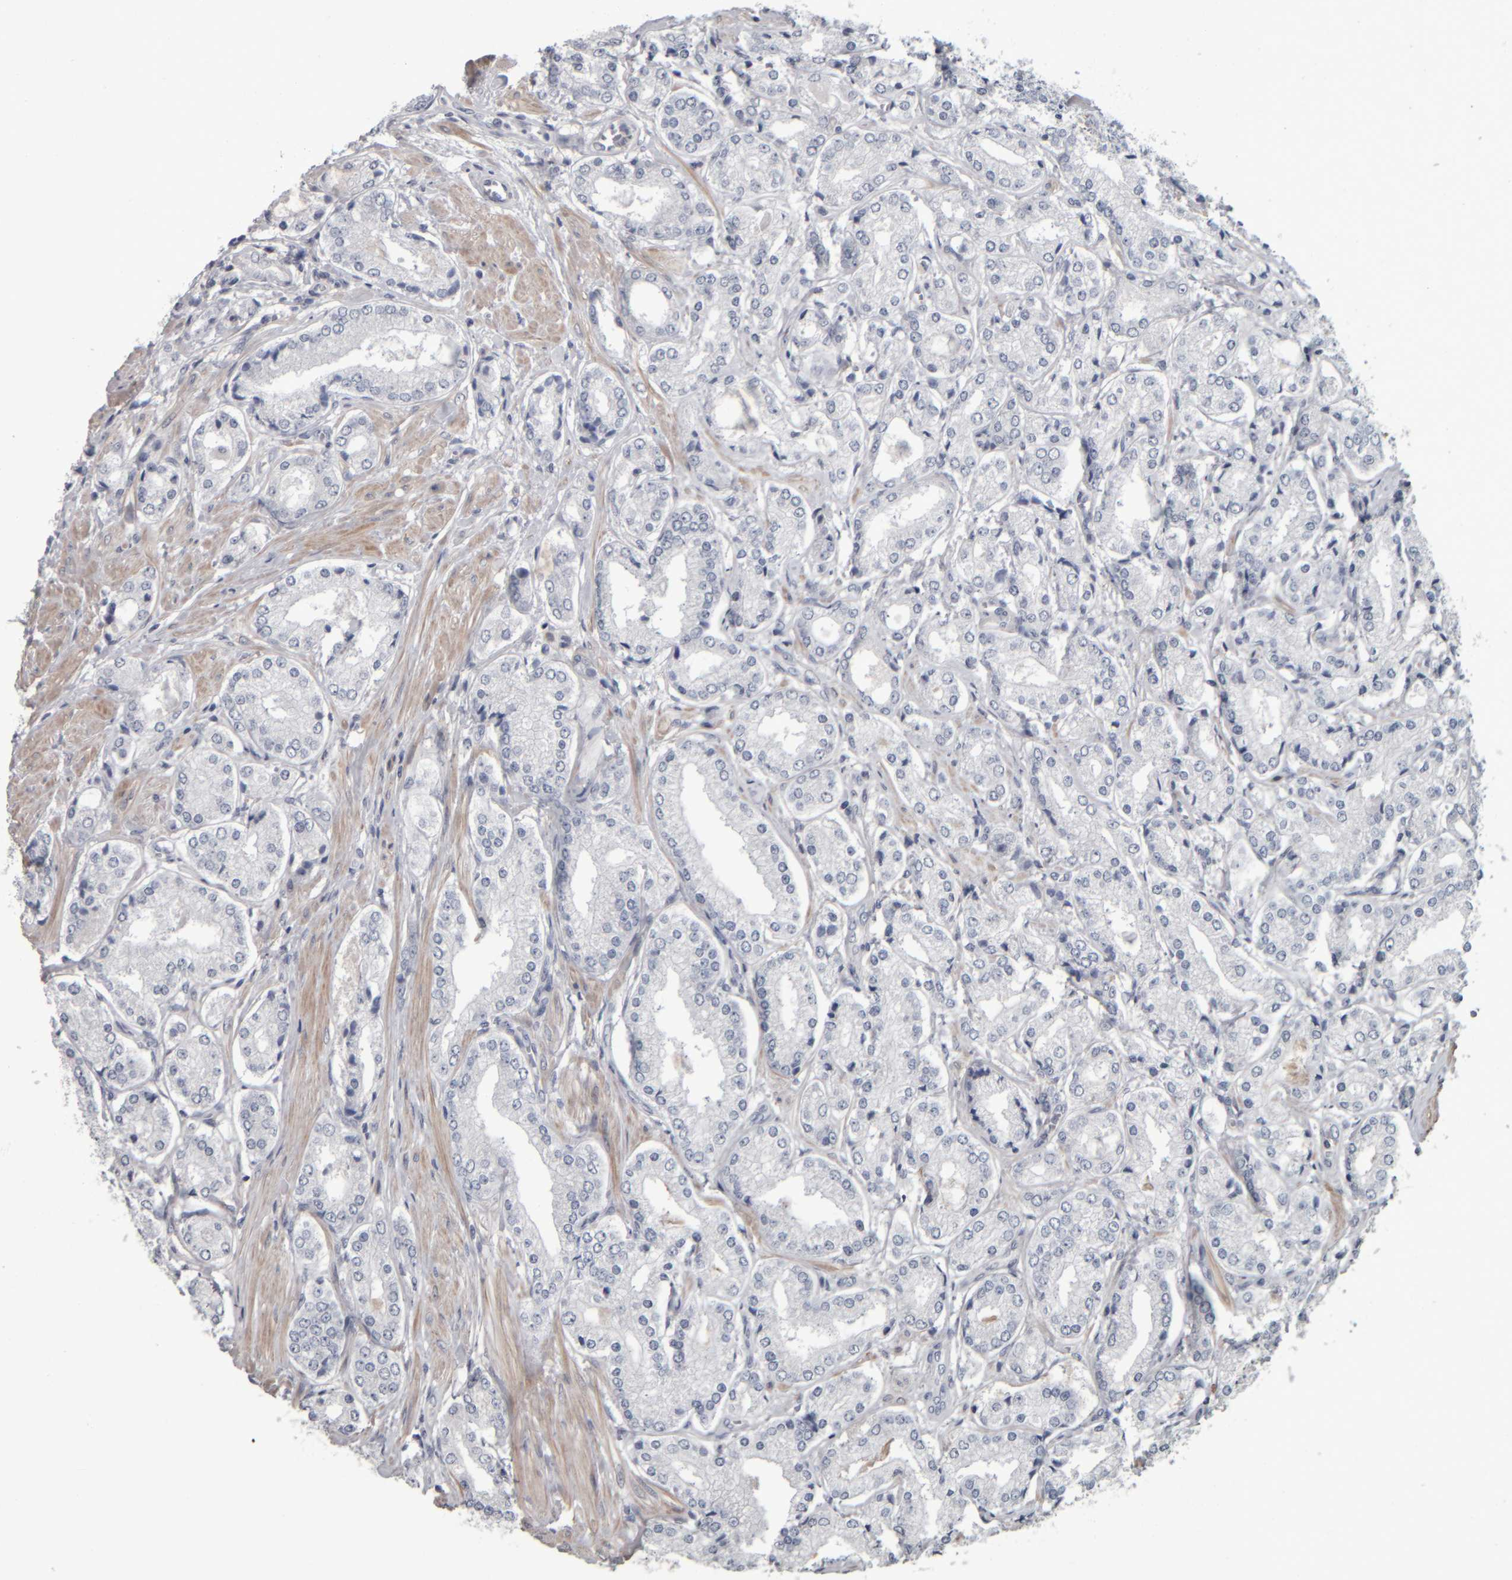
{"staining": {"intensity": "negative", "quantity": "none", "location": "none"}, "tissue": "prostate cancer", "cell_type": "Tumor cells", "image_type": "cancer", "snomed": [{"axis": "morphology", "description": "Adenocarcinoma, Low grade"}, {"axis": "topography", "description": "Prostate"}], "caption": "Tumor cells are negative for protein expression in human prostate low-grade adenocarcinoma. (Immunohistochemistry, brightfield microscopy, high magnification).", "gene": "CAVIN4", "patient": {"sex": "male", "age": 62}}